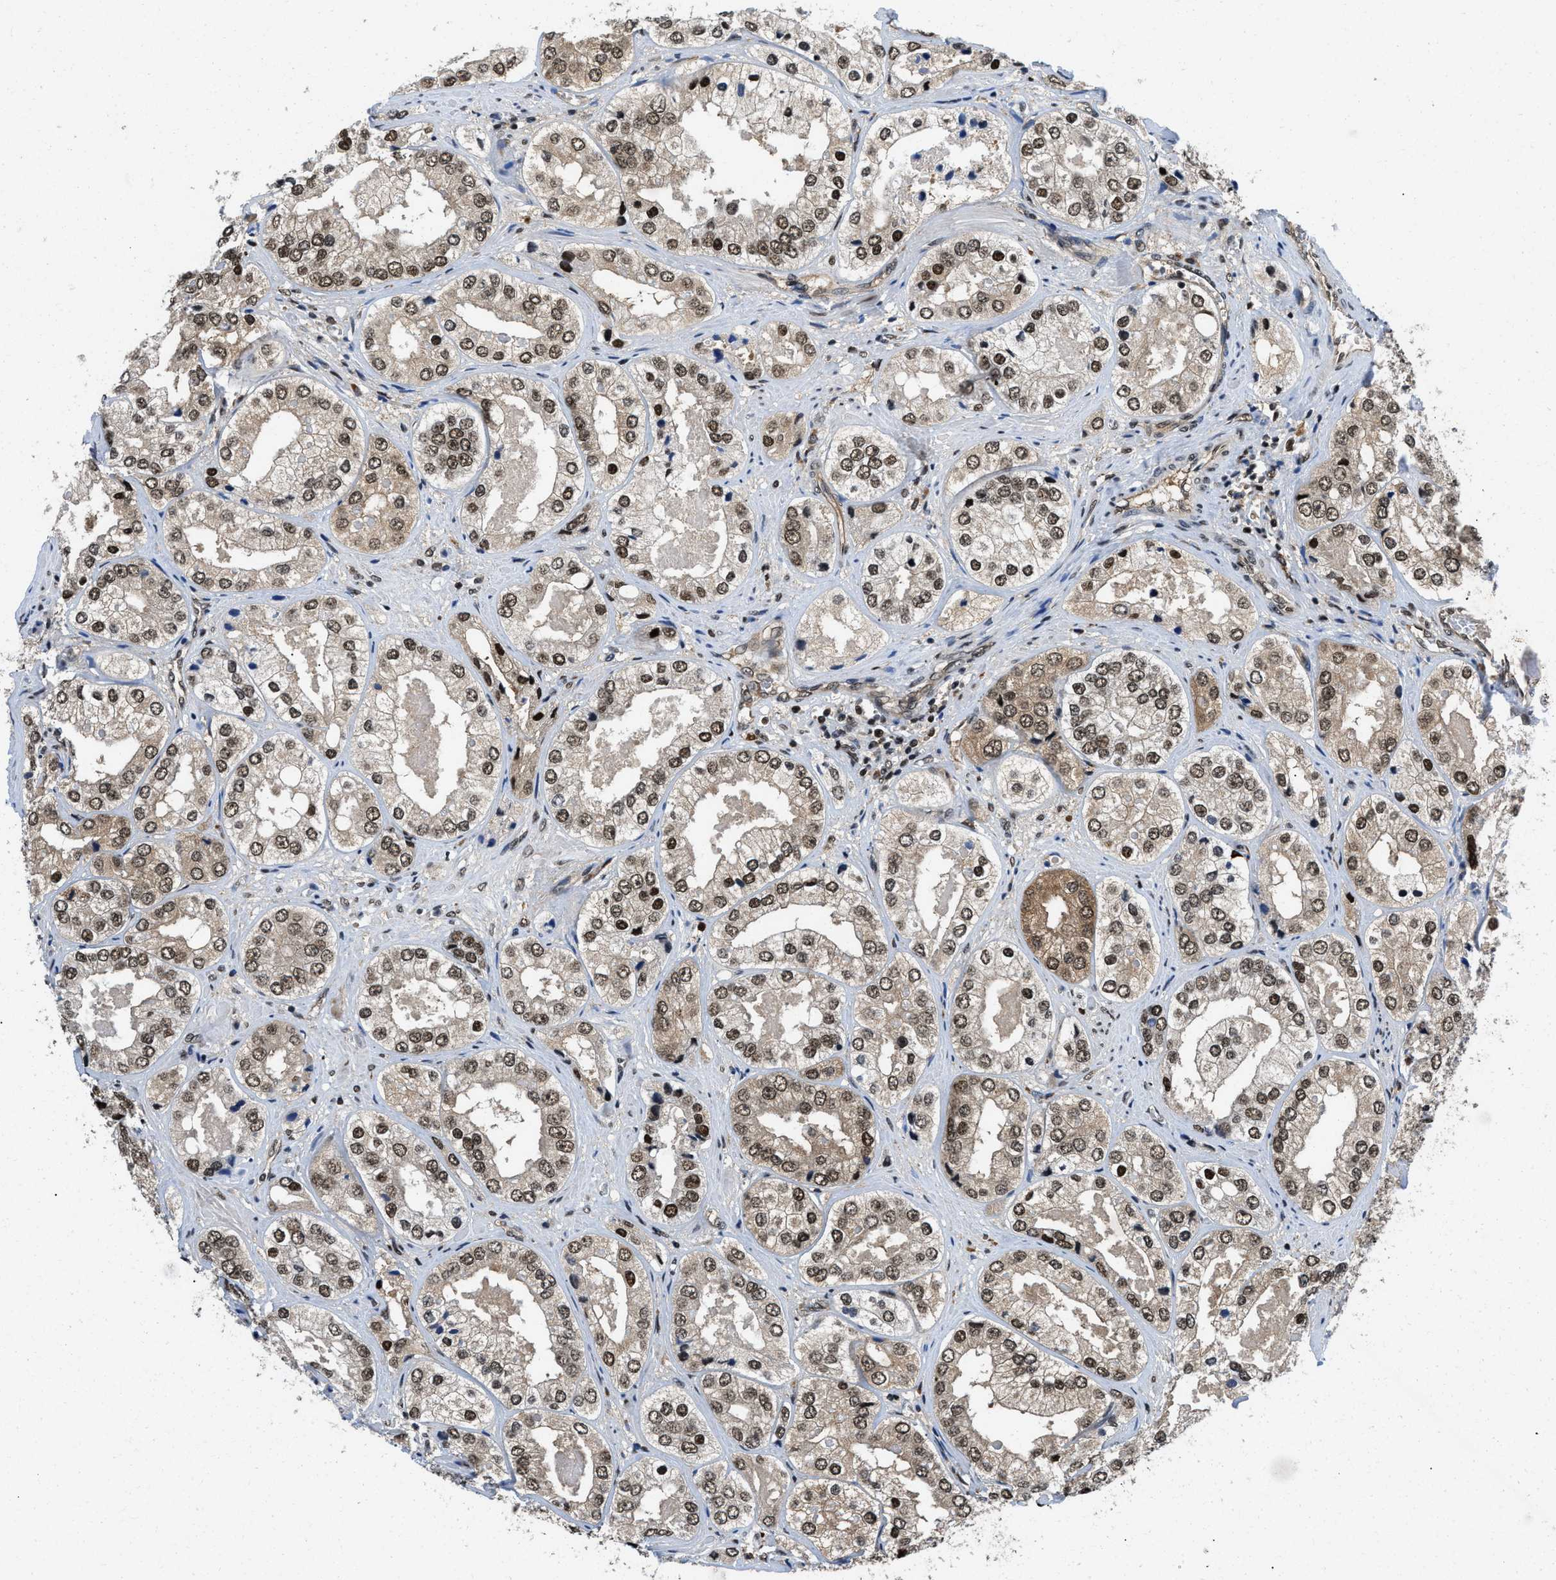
{"staining": {"intensity": "moderate", "quantity": ">75%", "location": "nuclear"}, "tissue": "prostate cancer", "cell_type": "Tumor cells", "image_type": "cancer", "snomed": [{"axis": "morphology", "description": "Adenocarcinoma, High grade"}, {"axis": "topography", "description": "Prostate"}], "caption": "Protein expression analysis of high-grade adenocarcinoma (prostate) displays moderate nuclear positivity in approximately >75% of tumor cells.", "gene": "SAFB", "patient": {"sex": "male", "age": 61}}